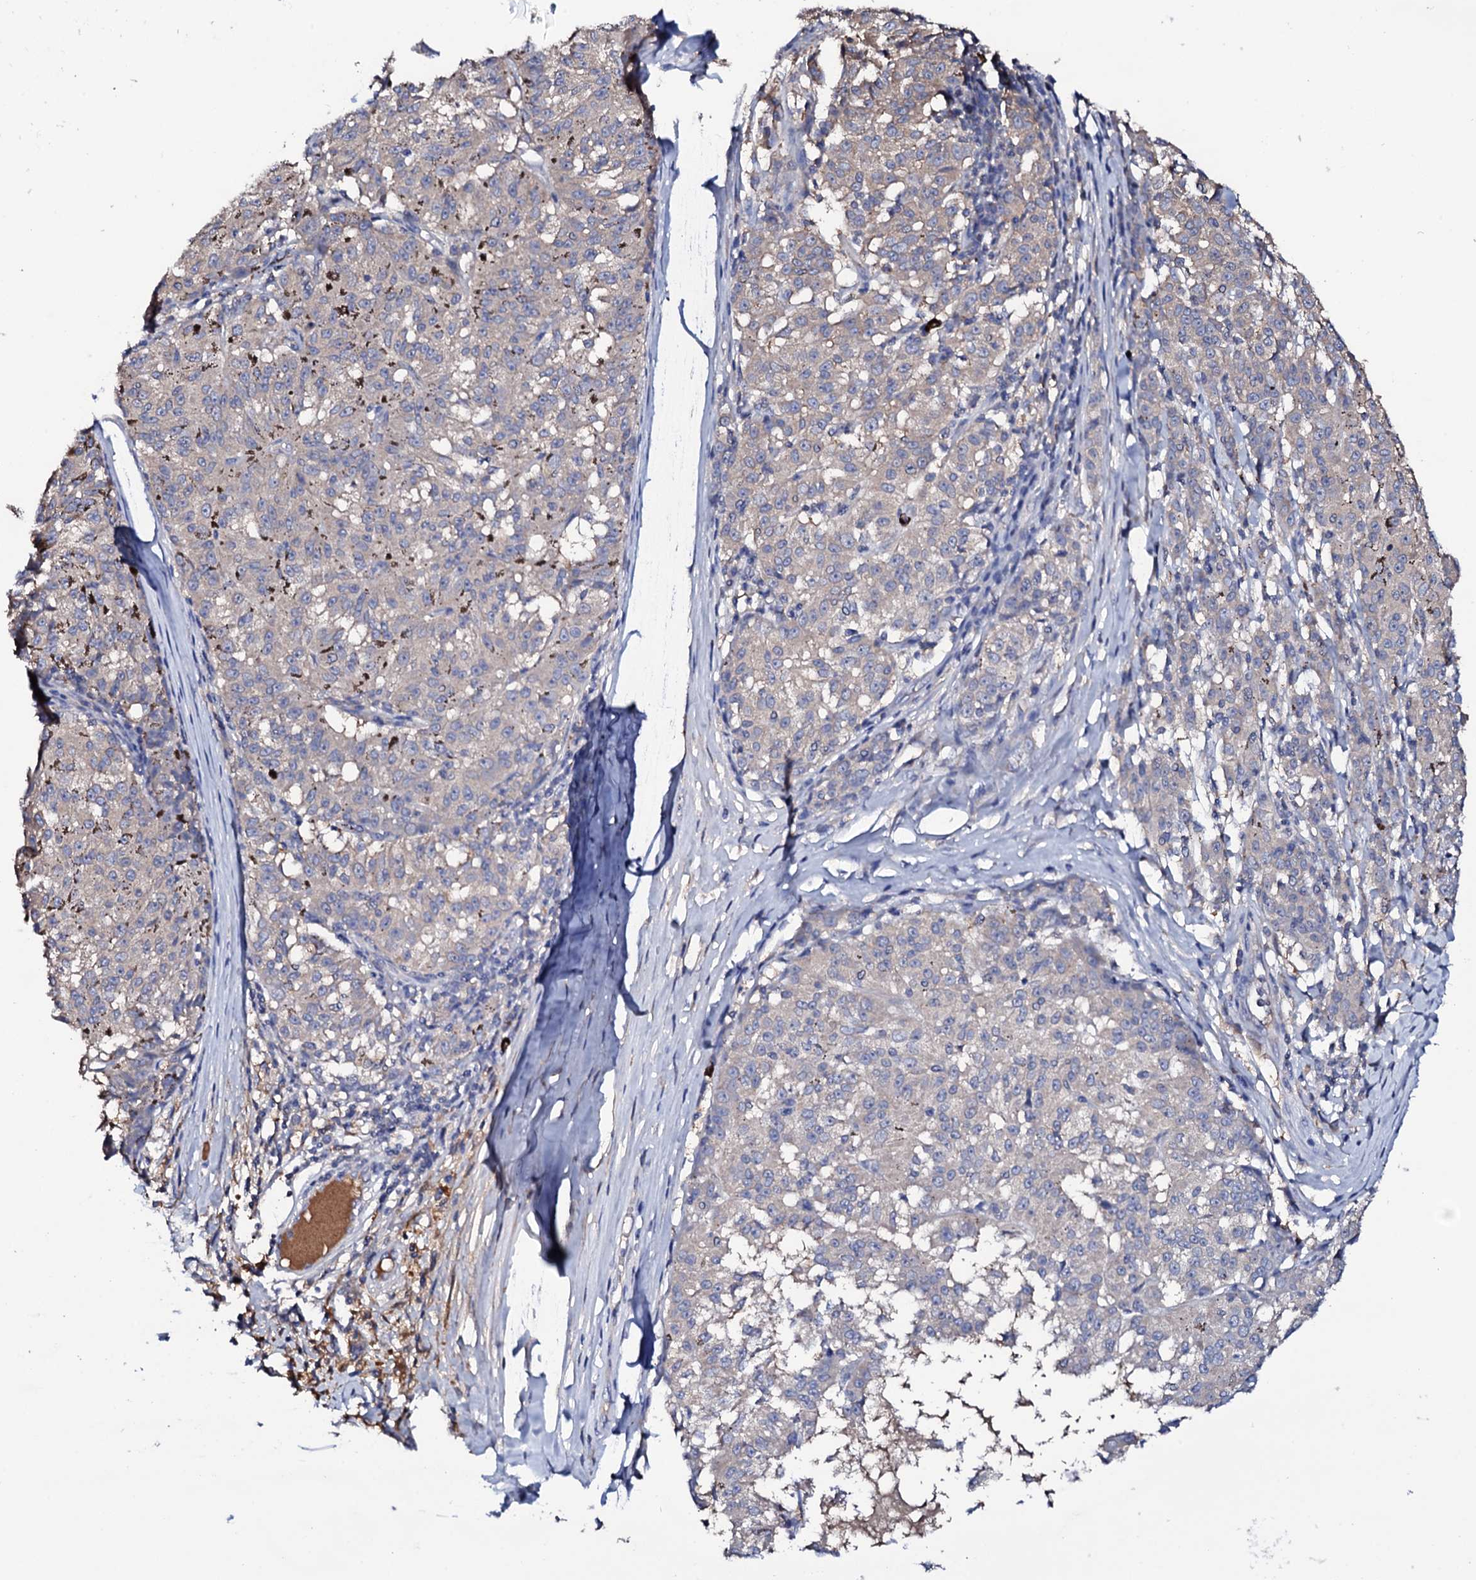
{"staining": {"intensity": "negative", "quantity": "none", "location": "none"}, "tissue": "melanoma", "cell_type": "Tumor cells", "image_type": "cancer", "snomed": [{"axis": "morphology", "description": "Malignant melanoma, NOS"}, {"axis": "topography", "description": "Skin"}], "caption": "Melanoma was stained to show a protein in brown. There is no significant expression in tumor cells.", "gene": "TCAF2", "patient": {"sex": "female", "age": 72}}